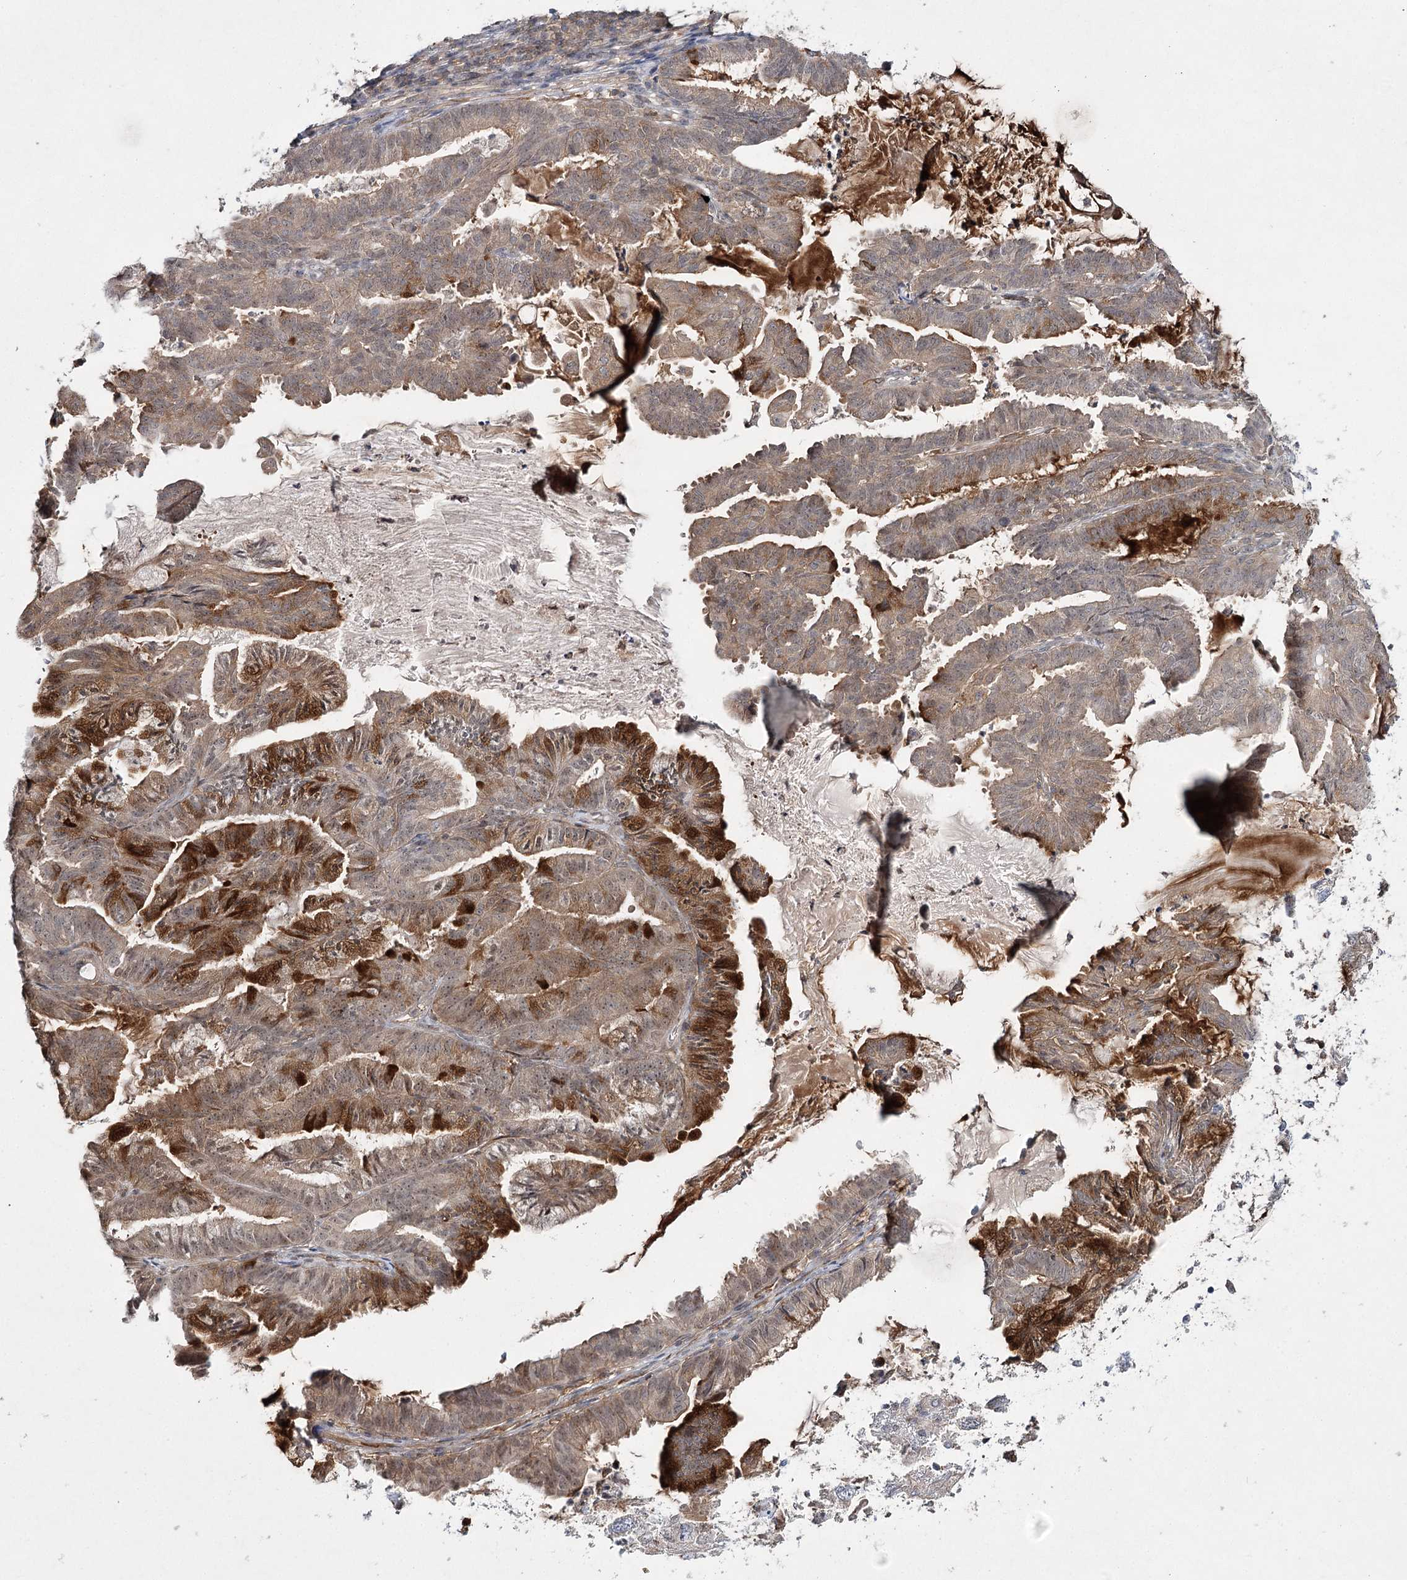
{"staining": {"intensity": "moderate", "quantity": "25%-75%", "location": "cytoplasmic/membranous,nuclear"}, "tissue": "endometrial cancer", "cell_type": "Tumor cells", "image_type": "cancer", "snomed": [{"axis": "morphology", "description": "Adenocarcinoma, NOS"}, {"axis": "topography", "description": "Endometrium"}], "caption": "About 25%-75% of tumor cells in adenocarcinoma (endometrial) reveal moderate cytoplasmic/membranous and nuclear protein expression as visualized by brown immunohistochemical staining.", "gene": "WDR44", "patient": {"sex": "female", "age": 86}}